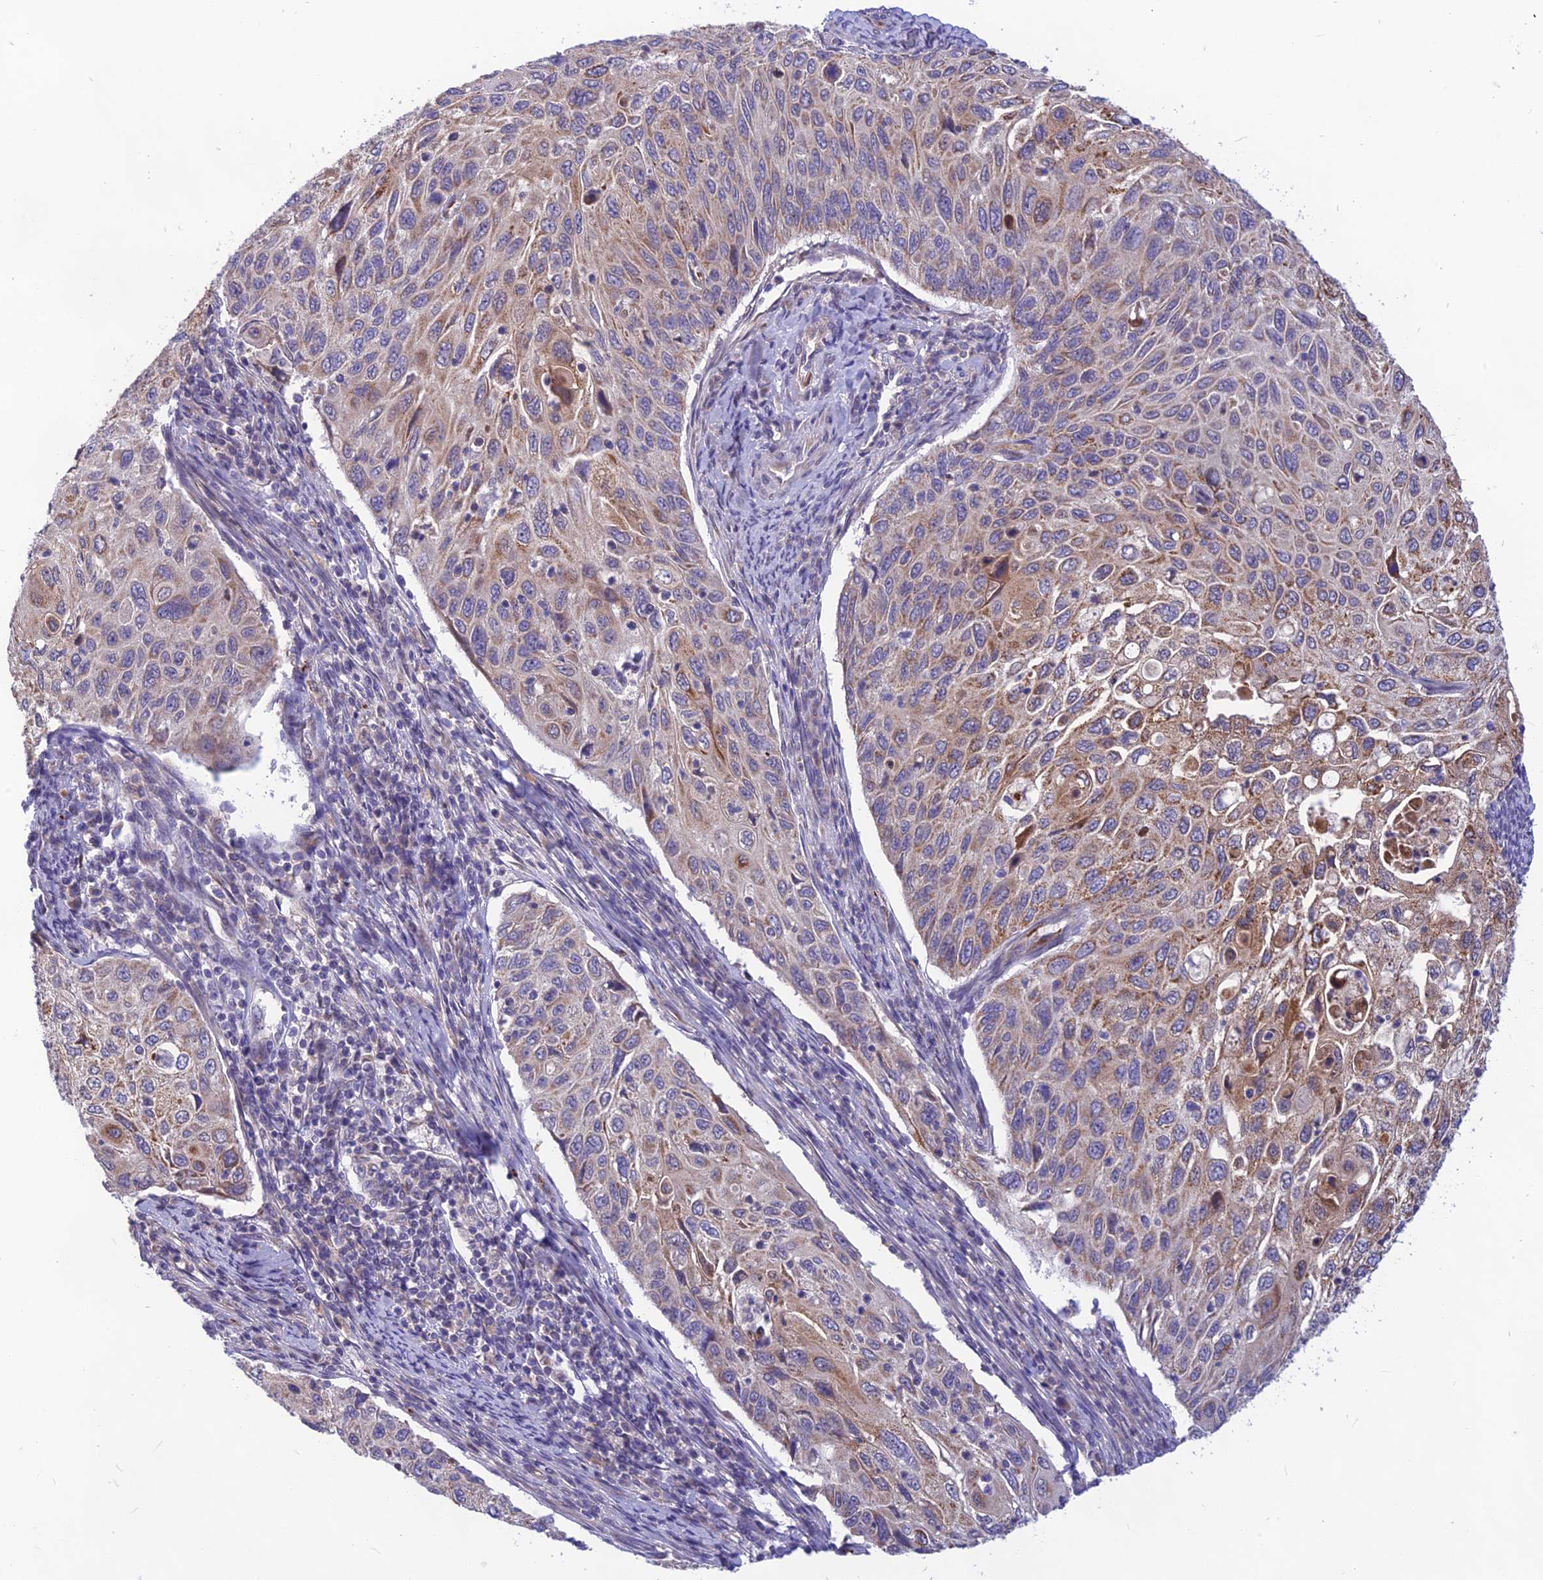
{"staining": {"intensity": "moderate", "quantity": "25%-75%", "location": "cytoplasmic/membranous"}, "tissue": "cervical cancer", "cell_type": "Tumor cells", "image_type": "cancer", "snomed": [{"axis": "morphology", "description": "Squamous cell carcinoma, NOS"}, {"axis": "topography", "description": "Cervix"}], "caption": "Tumor cells show medium levels of moderate cytoplasmic/membranous staining in approximately 25%-75% of cells in cervical cancer (squamous cell carcinoma).", "gene": "PTCD2", "patient": {"sex": "female", "age": 70}}